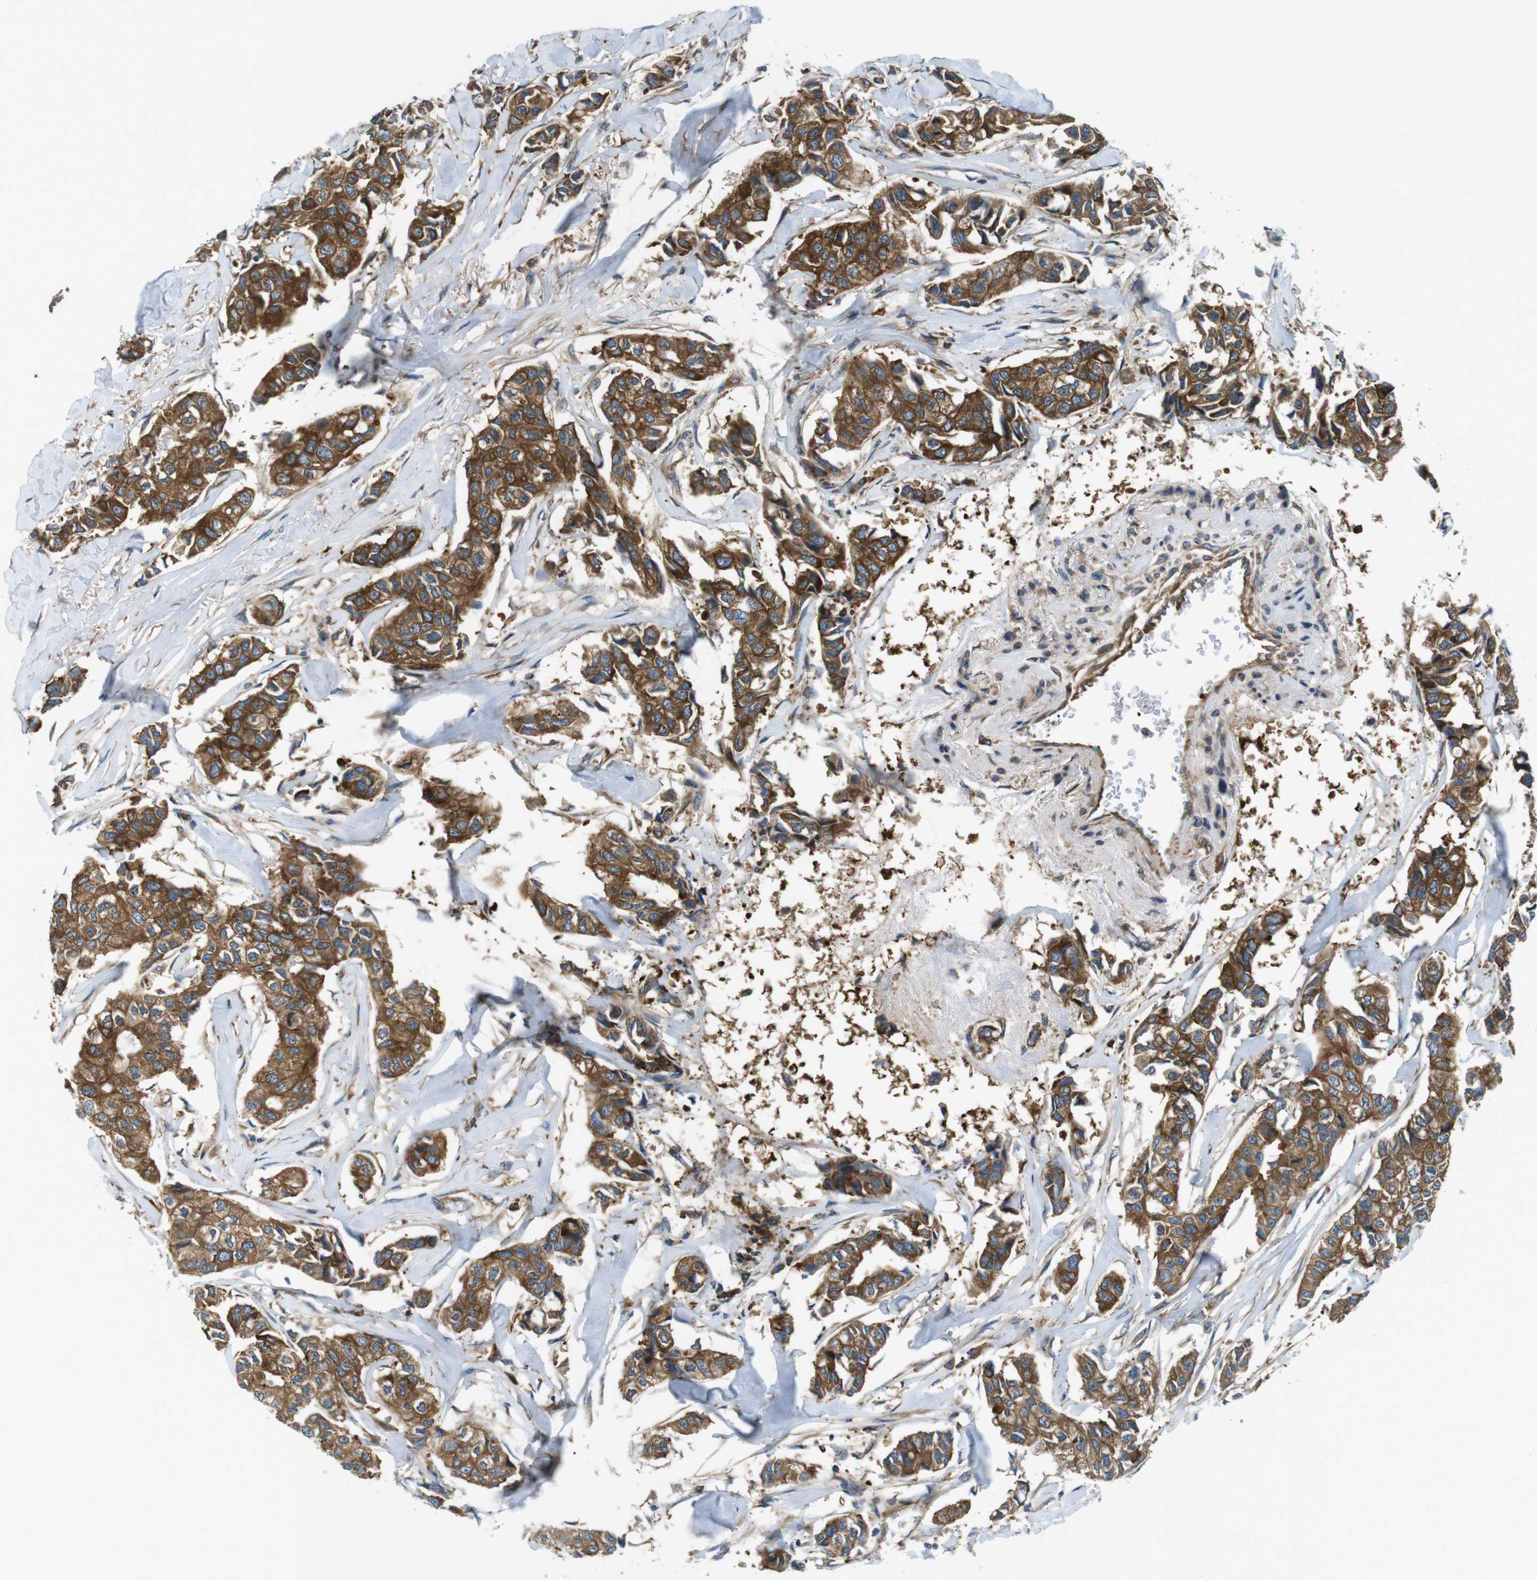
{"staining": {"intensity": "strong", "quantity": ">75%", "location": "cytoplasmic/membranous"}, "tissue": "breast cancer", "cell_type": "Tumor cells", "image_type": "cancer", "snomed": [{"axis": "morphology", "description": "Duct carcinoma"}, {"axis": "topography", "description": "Breast"}], "caption": "An immunohistochemistry micrograph of tumor tissue is shown. Protein staining in brown labels strong cytoplasmic/membranous positivity in breast cancer within tumor cells.", "gene": "TSC1", "patient": {"sex": "female", "age": 80}}